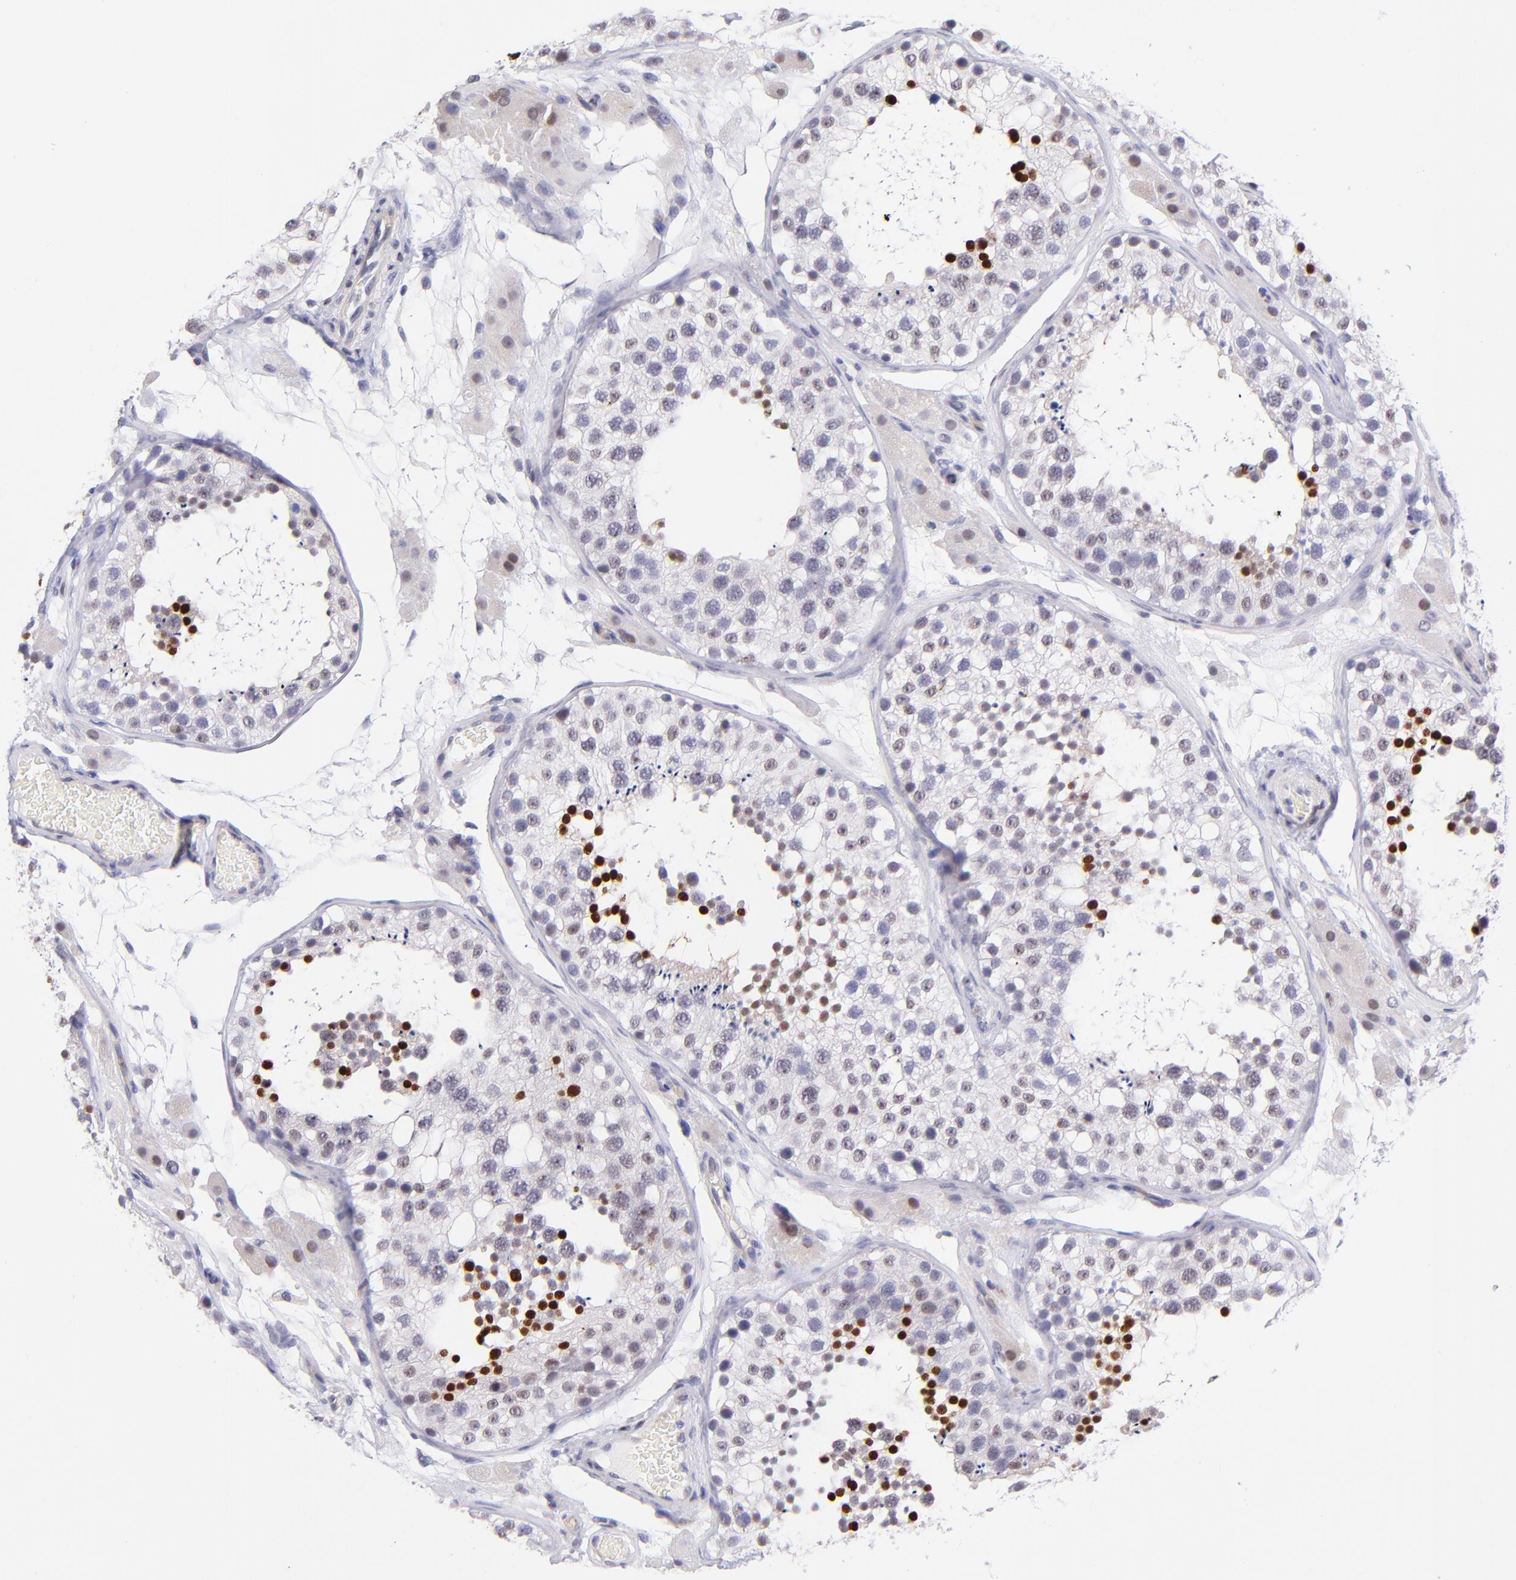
{"staining": {"intensity": "strong", "quantity": "<25%", "location": "nuclear"}, "tissue": "testis", "cell_type": "Cells in seminiferous ducts", "image_type": "normal", "snomed": [{"axis": "morphology", "description": "Normal tissue, NOS"}, {"axis": "topography", "description": "Testis"}], "caption": "An image of testis stained for a protein demonstrates strong nuclear brown staining in cells in seminiferous ducts.", "gene": "SOX6", "patient": {"sex": "male", "age": 26}}